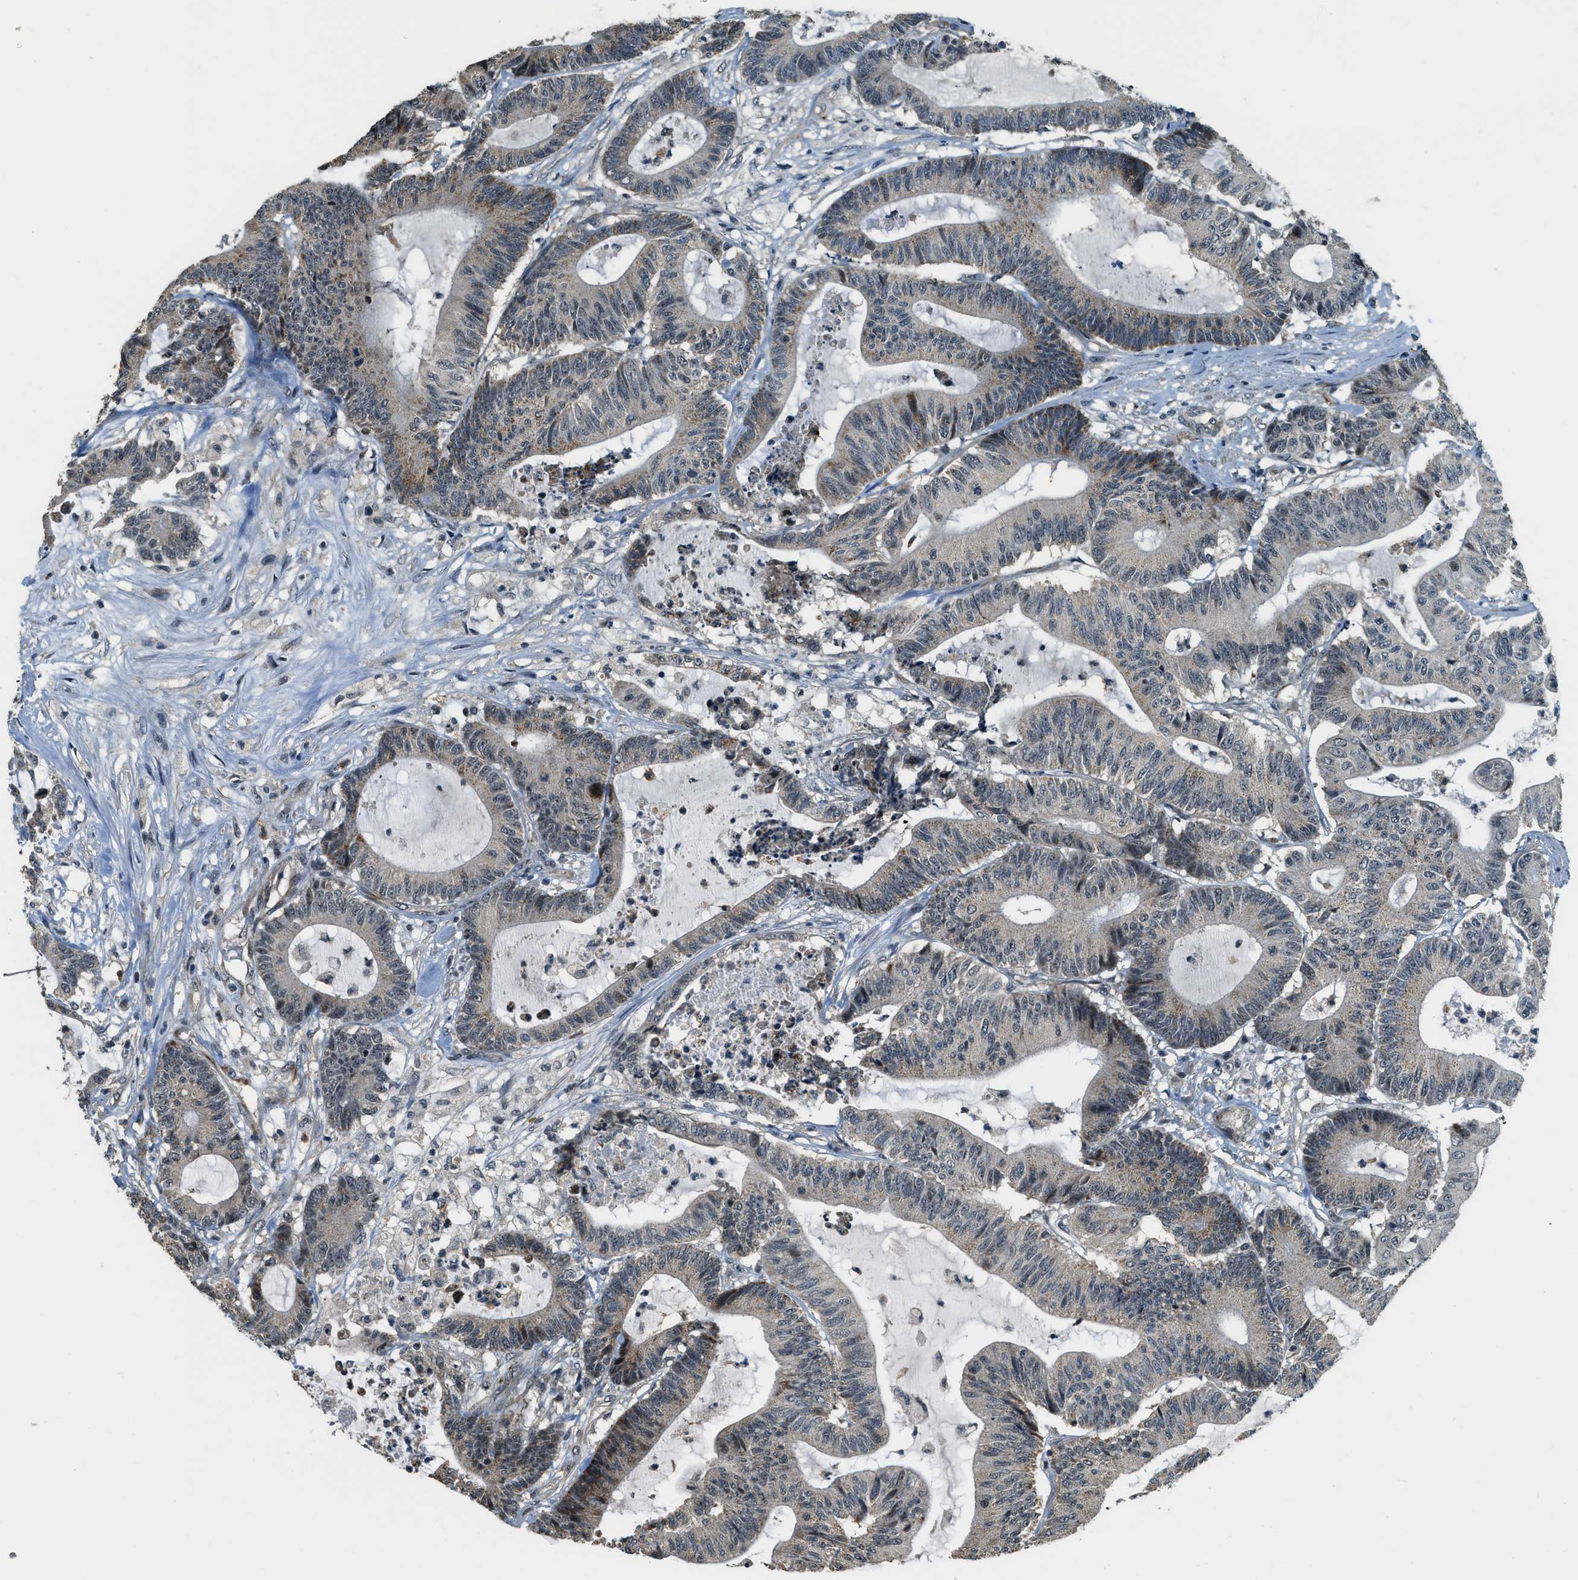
{"staining": {"intensity": "moderate", "quantity": "<25%", "location": "cytoplasmic/membranous,nuclear"}, "tissue": "colorectal cancer", "cell_type": "Tumor cells", "image_type": "cancer", "snomed": [{"axis": "morphology", "description": "Adenocarcinoma, NOS"}, {"axis": "topography", "description": "Colon"}], "caption": "Colorectal cancer (adenocarcinoma) stained for a protein (brown) displays moderate cytoplasmic/membranous and nuclear positive positivity in about <25% of tumor cells.", "gene": "MED21", "patient": {"sex": "female", "age": 84}}